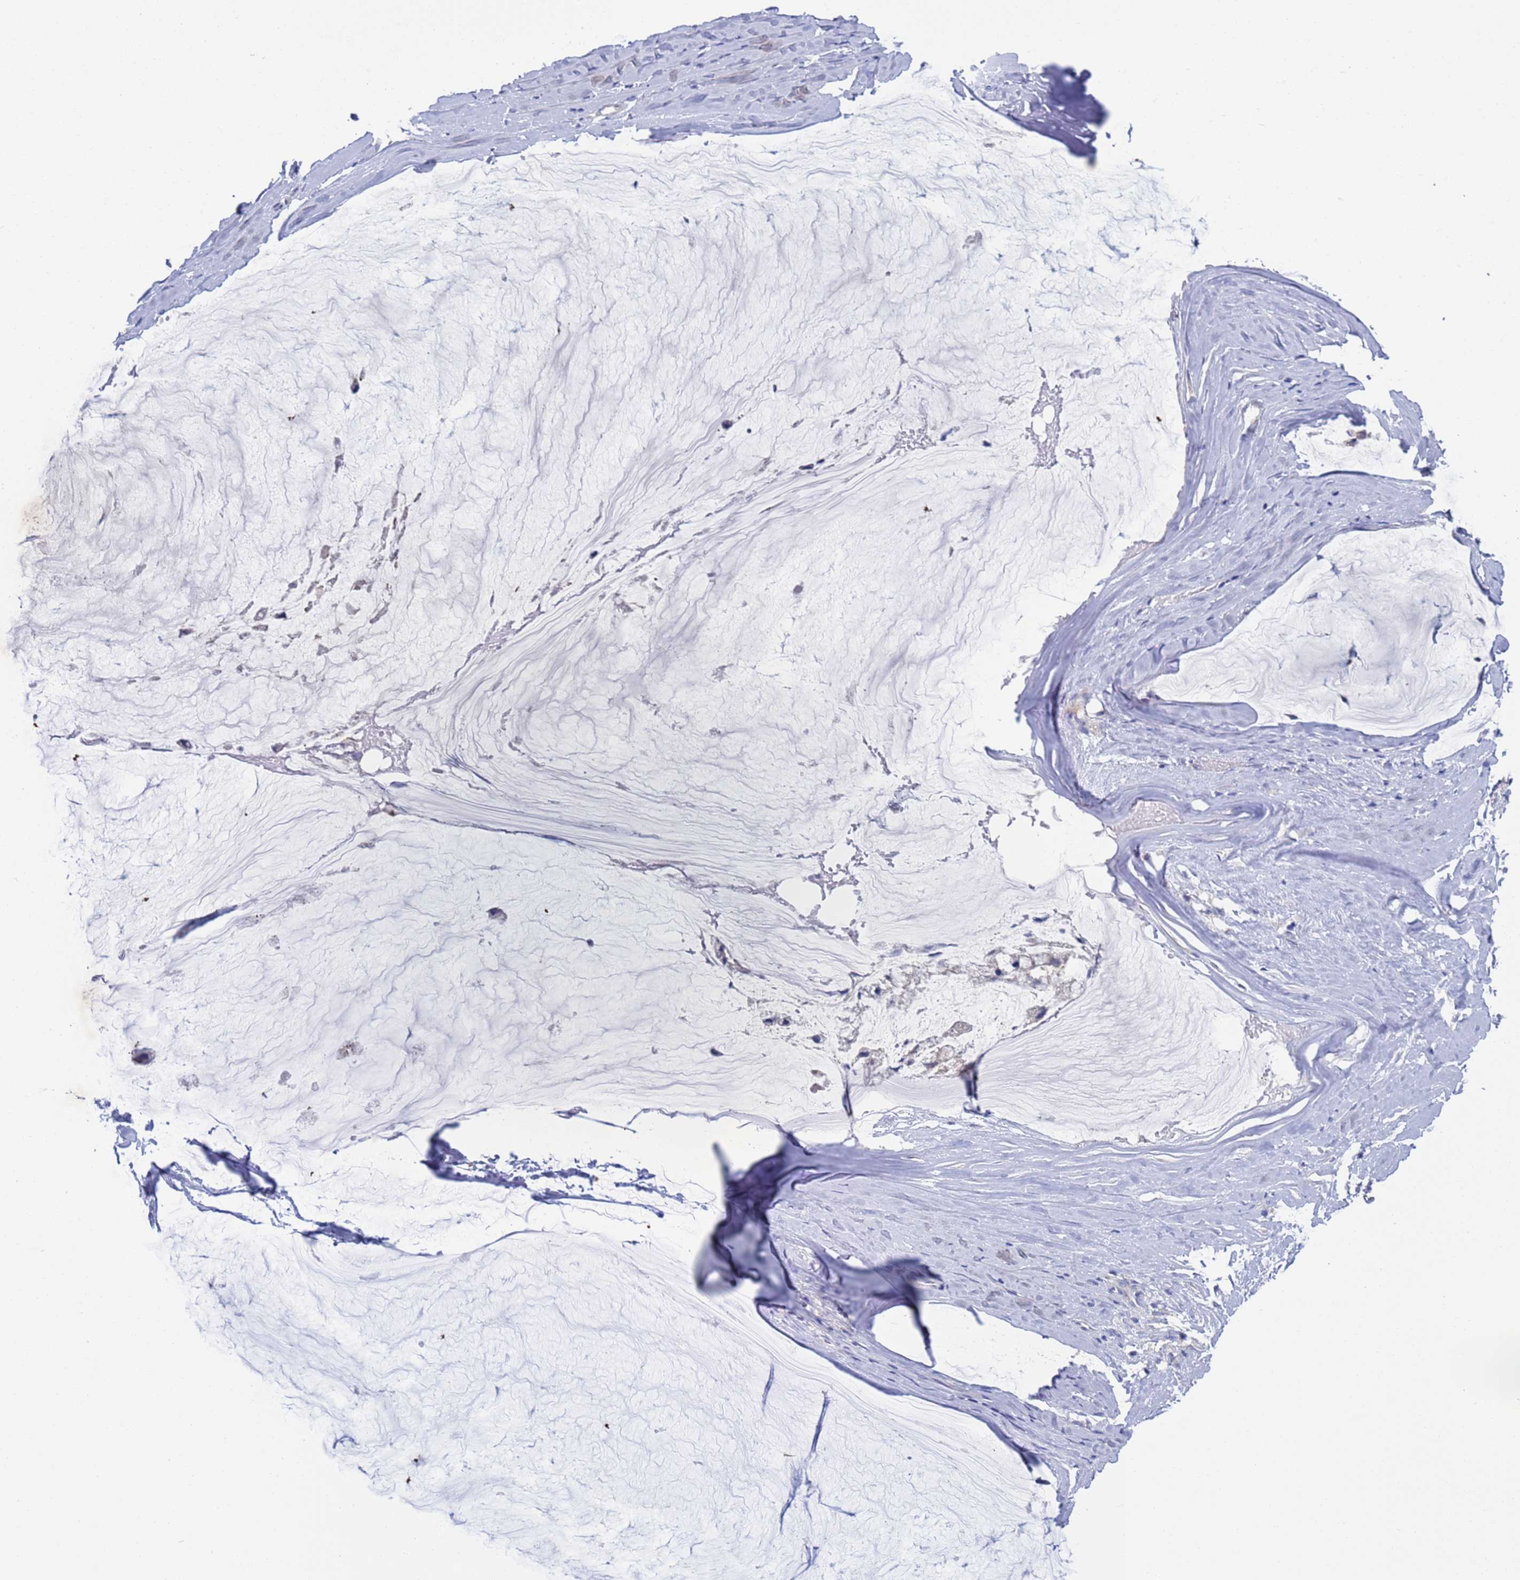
{"staining": {"intensity": "negative", "quantity": "none", "location": "none"}, "tissue": "ovarian cancer", "cell_type": "Tumor cells", "image_type": "cancer", "snomed": [{"axis": "morphology", "description": "Cystadenocarcinoma, mucinous, NOS"}, {"axis": "topography", "description": "Ovary"}], "caption": "This is an IHC micrograph of ovarian mucinous cystadenocarcinoma. There is no staining in tumor cells.", "gene": "PET117", "patient": {"sex": "female", "age": 39}}